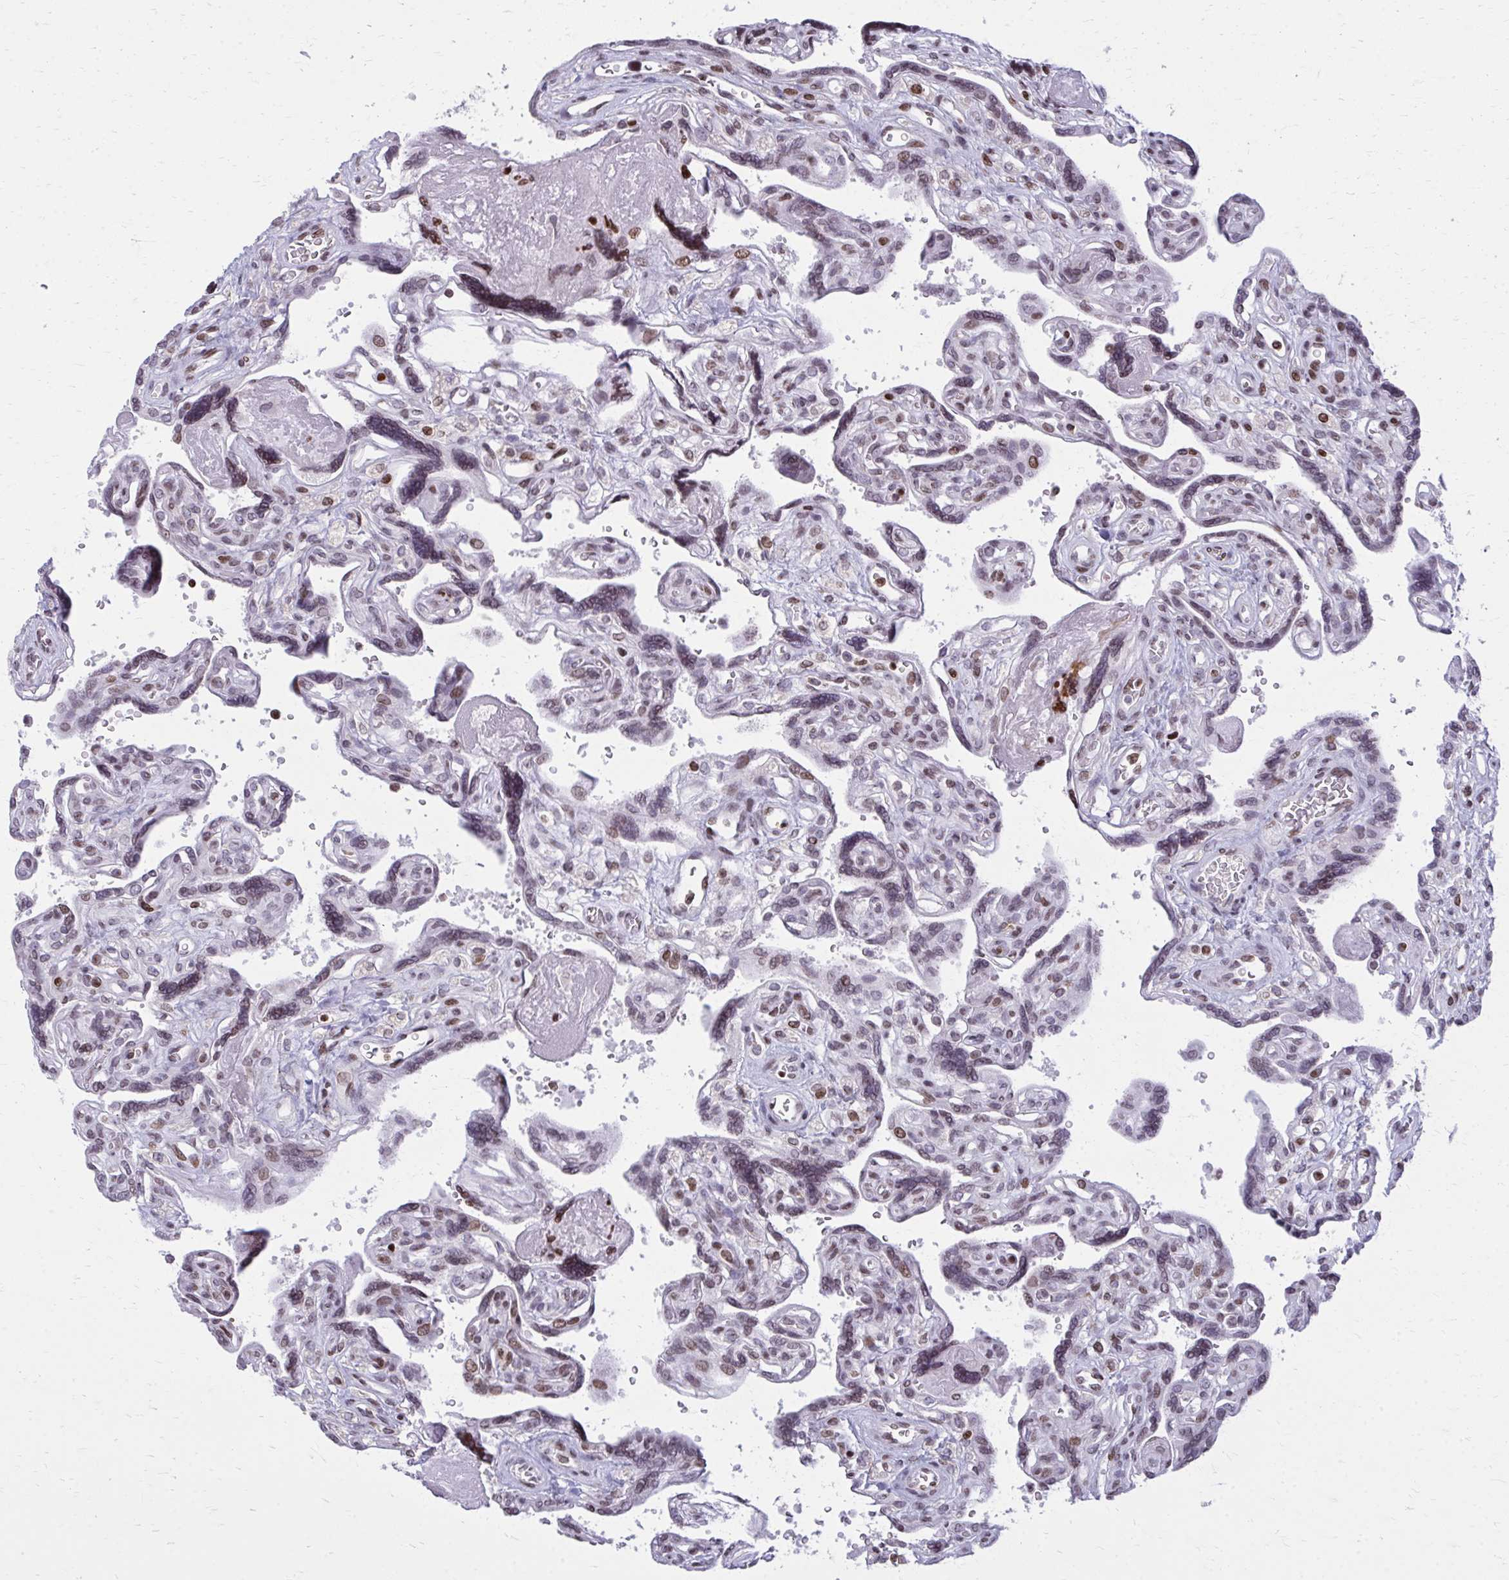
{"staining": {"intensity": "moderate", "quantity": ">75%", "location": "nuclear"}, "tissue": "placenta", "cell_type": "Trophoblastic cells", "image_type": "normal", "snomed": [{"axis": "morphology", "description": "Normal tissue, NOS"}, {"axis": "topography", "description": "Placenta"}], "caption": "A high-resolution image shows immunohistochemistry staining of normal placenta, which reveals moderate nuclear positivity in about >75% of trophoblastic cells. Nuclei are stained in blue.", "gene": "AP5M1", "patient": {"sex": "female", "age": 39}}